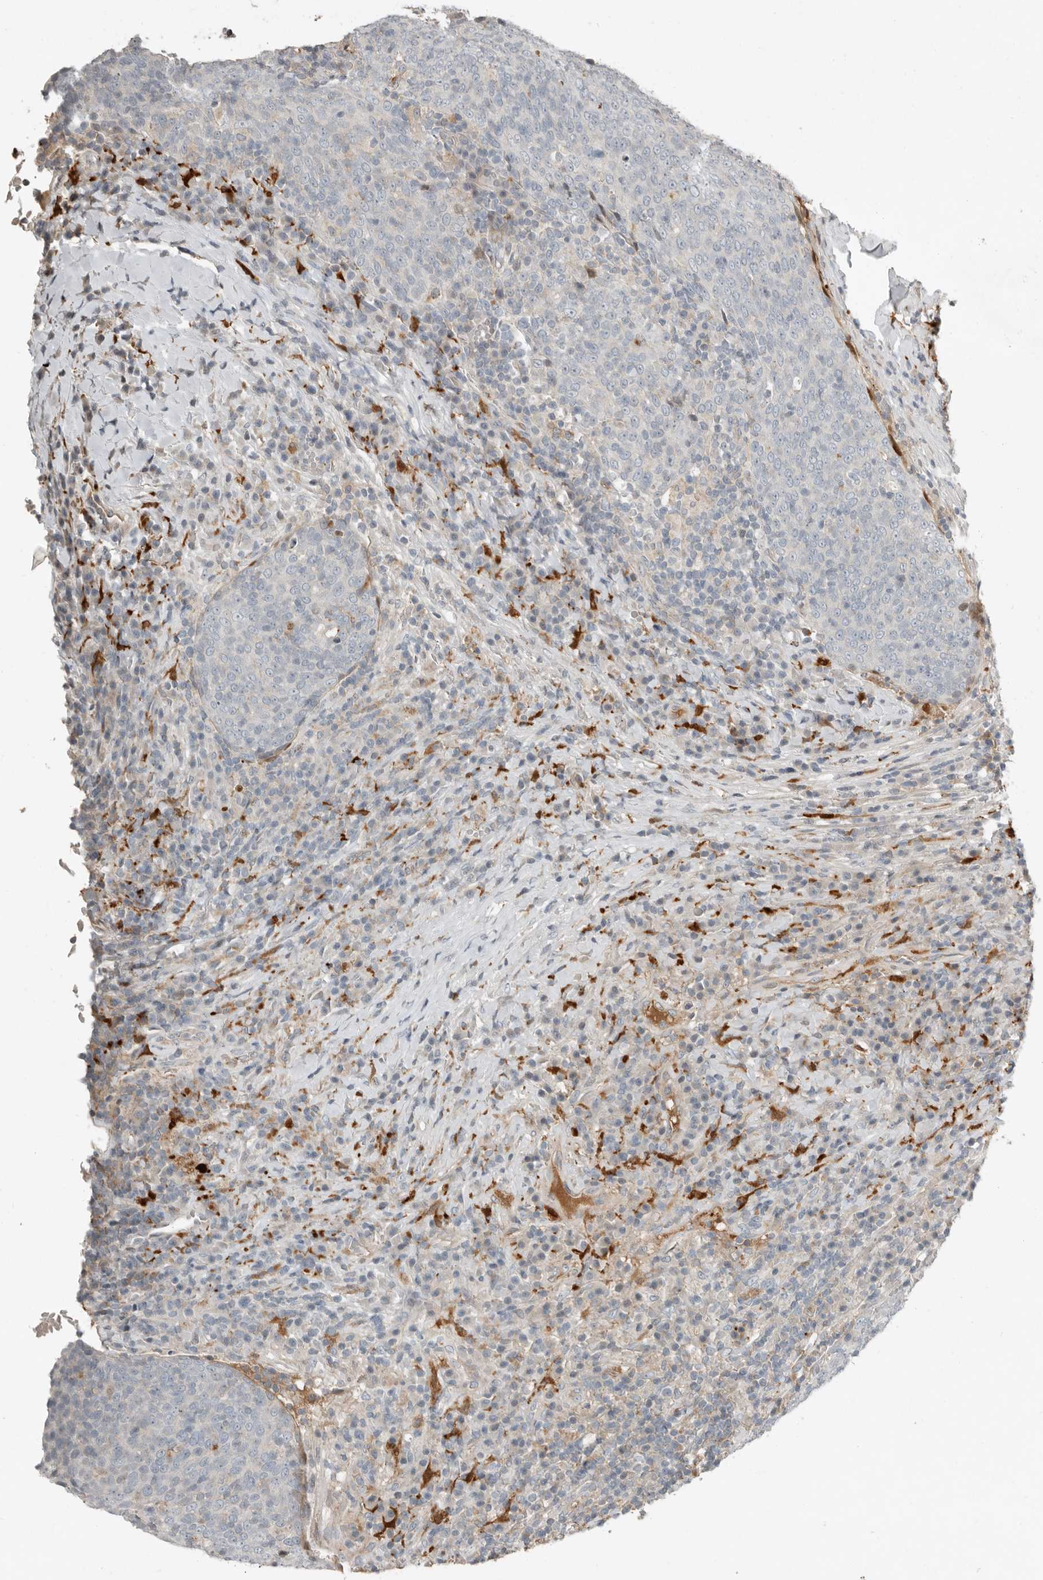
{"staining": {"intensity": "negative", "quantity": "none", "location": "none"}, "tissue": "head and neck cancer", "cell_type": "Tumor cells", "image_type": "cancer", "snomed": [{"axis": "morphology", "description": "Squamous cell carcinoma, NOS"}, {"axis": "morphology", "description": "Squamous cell carcinoma, metastatic, NOS"}, {"axis": "topography", "description": "Lymph node"}, {"axis": "topography", "description": "Head-Neck"}], "caption": "Immunohistochemistry (IHC) of head and neck cancer (squamous cell carcinoma) demonstrates no positivity in tumor cells.", "gene": "KLHL38", "patient": {"sex": "male", "age": 62}}